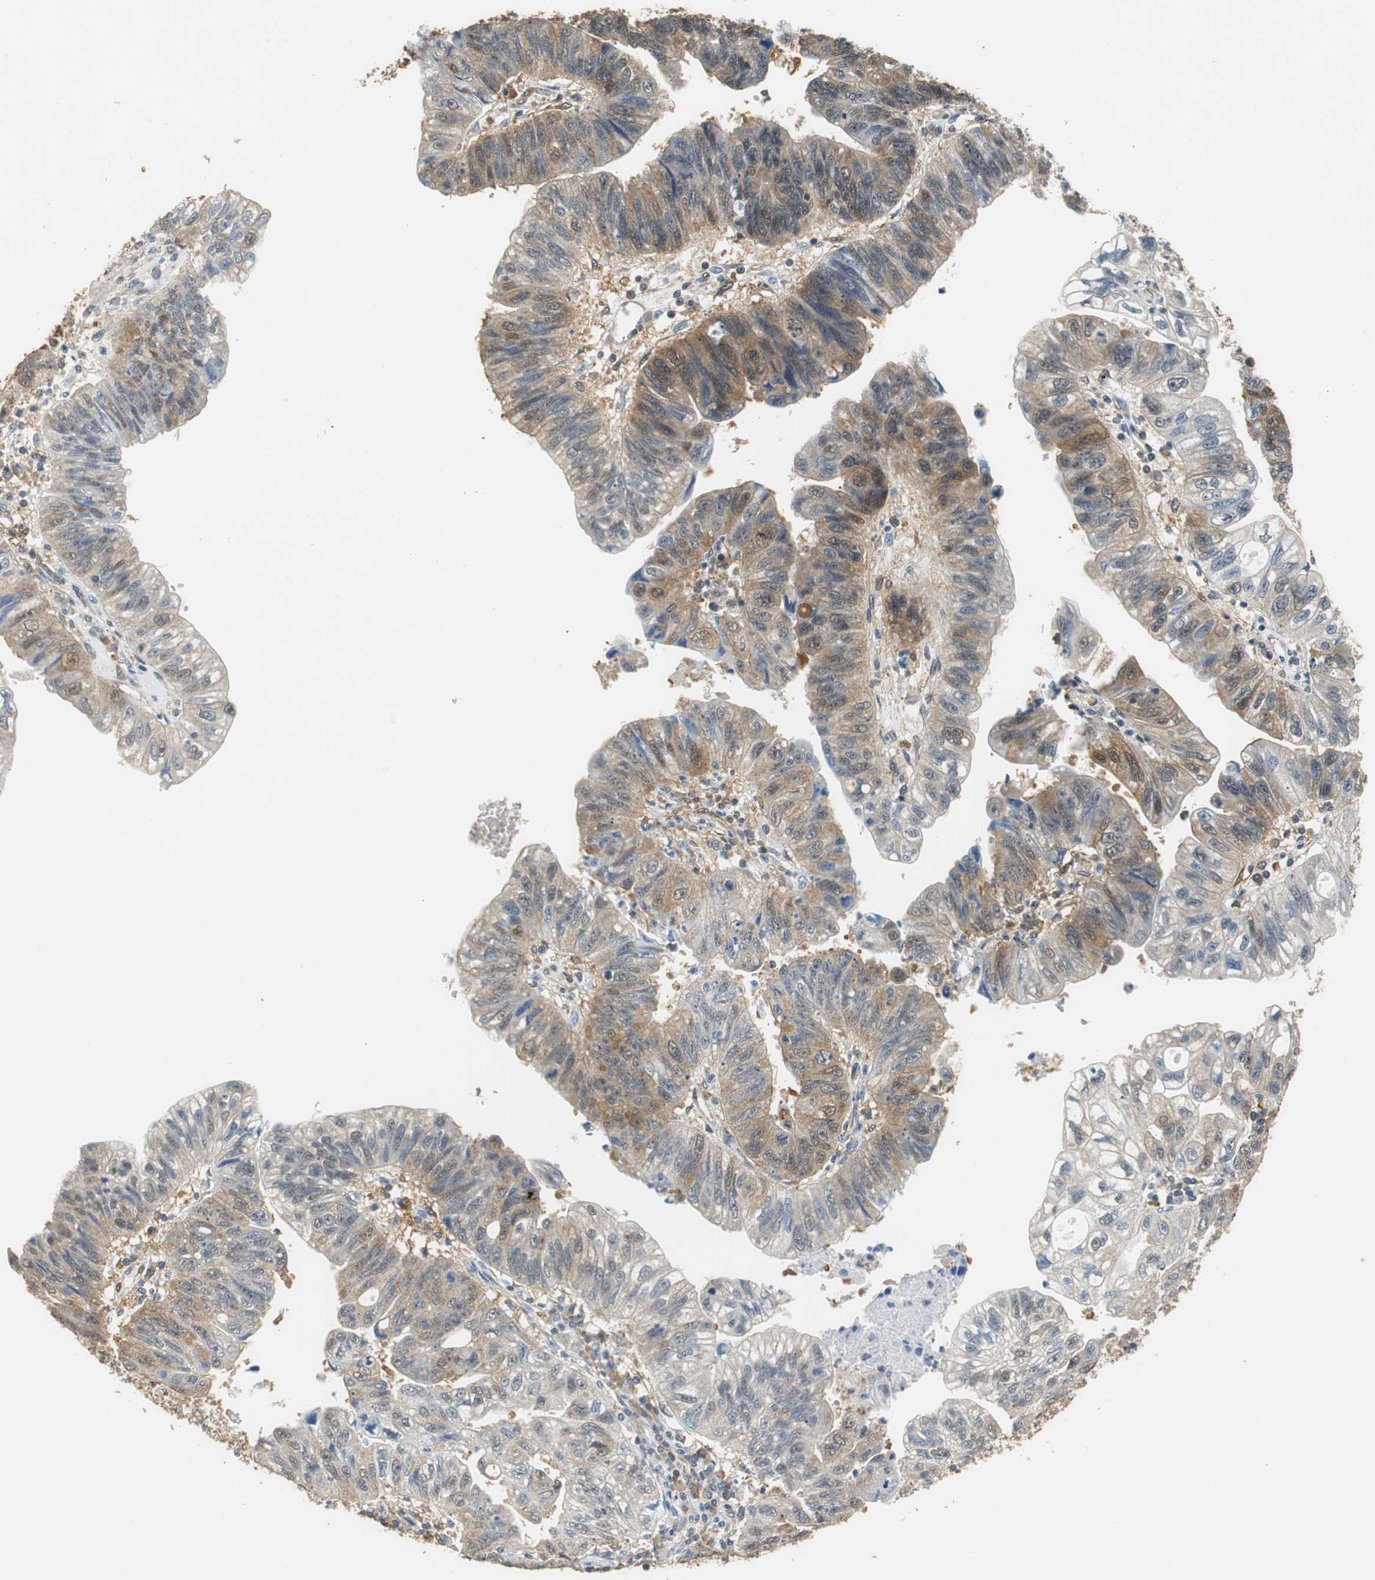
{"staining": {"intensity": "moderate", "quantity": ">75%", "location": "cytoplasmic/membranous,nuclear"}, "tissue": "stomach cancer", "cell_type": "Tumor cells", "image_type": "cancer", "snomed": [{"axis": "morphology", "description": "Adenocarcinoma, NOS"}, {"axis": "topography", "description": "Stomach"}], "caption": "Adenocarcinoma (stomach) stained for a protein shows moderate cytoplasmic/membranous and nuclear positivity in tumor cells.", "gene": "UBQLN2", "patient": {"sex": "male", "age": 59}}